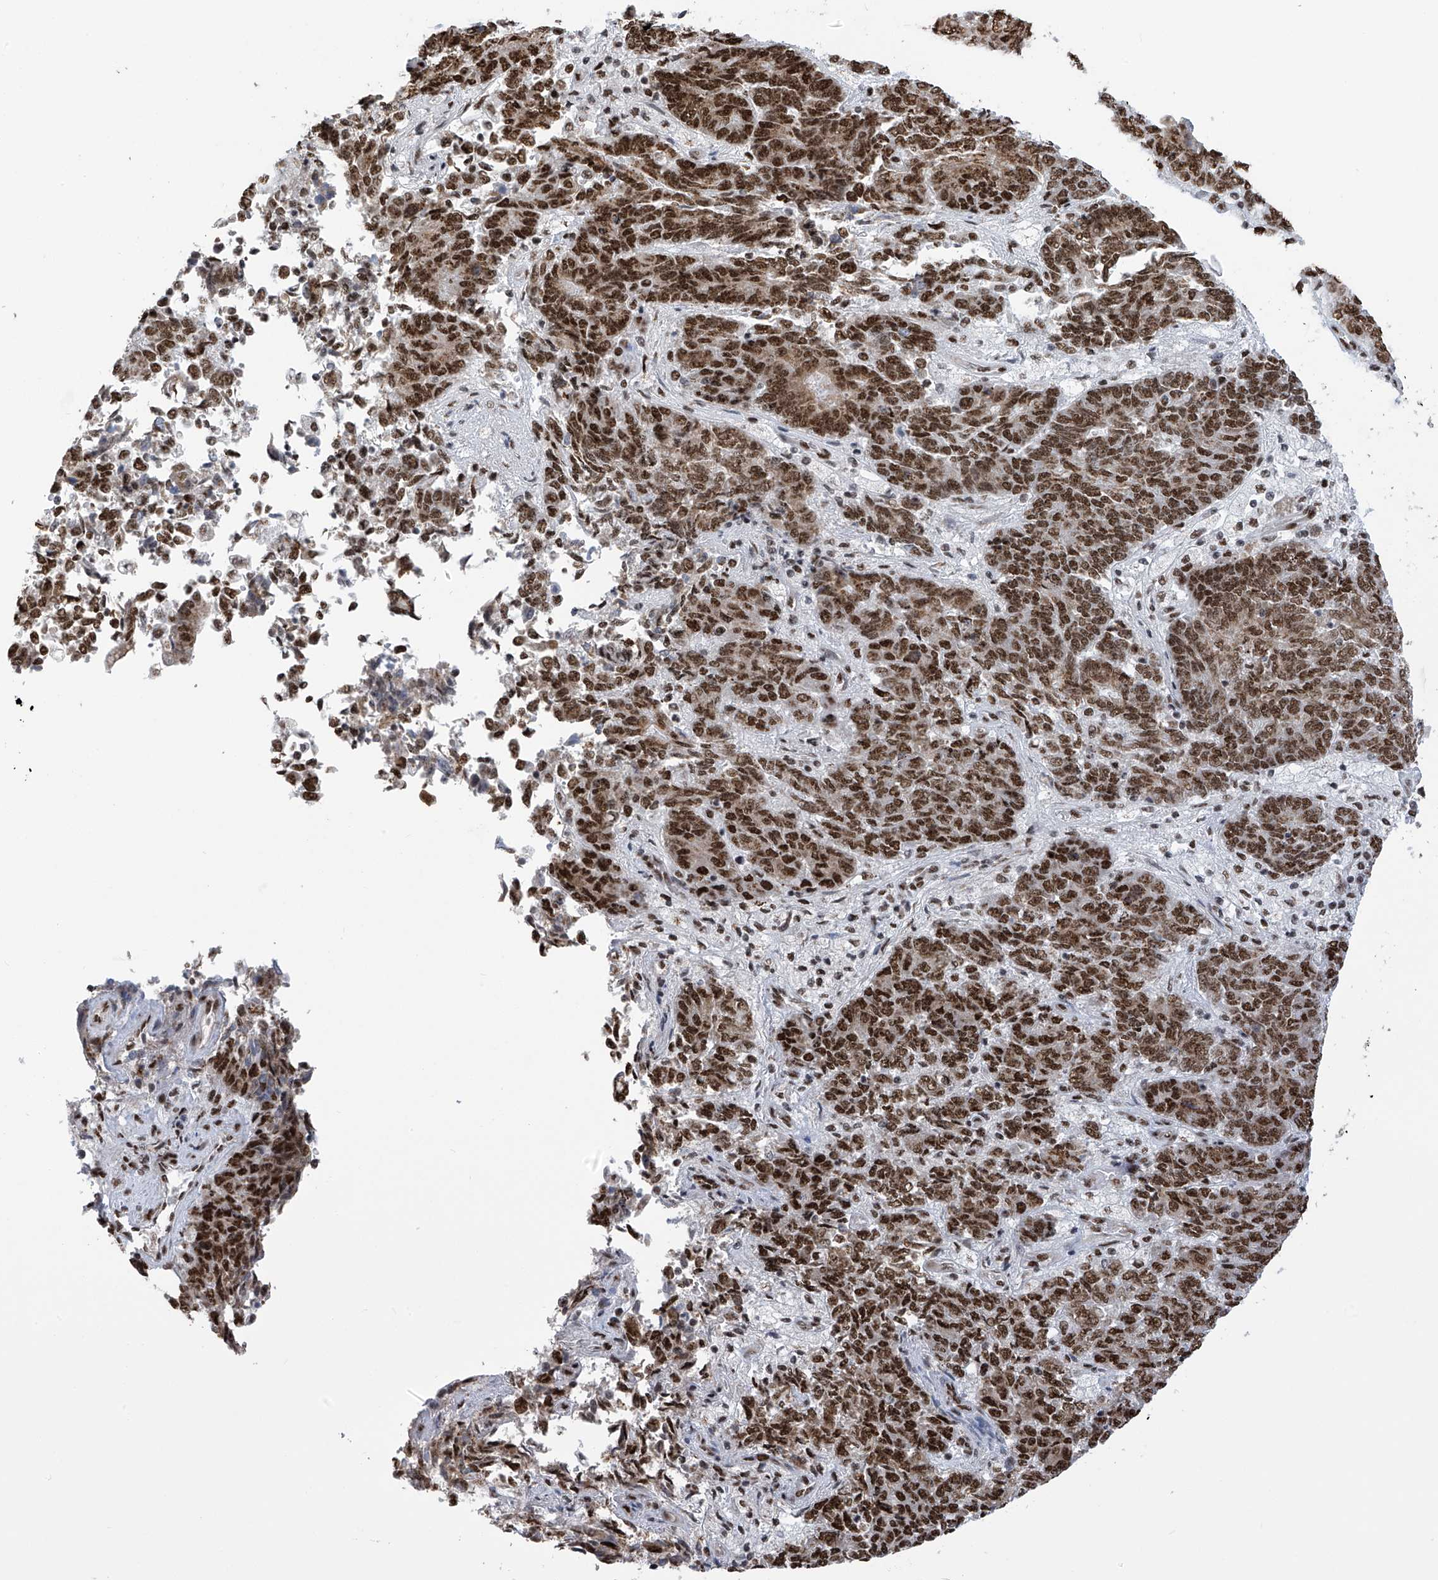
{"staining": {"intensity": "strong", "quantity": ">75%", "location": "cytoplasmic/membranous,nuclear"}, "tissue": "endometrial cancer", "cell_type": "Tumor cells", "image_type": "cancer", "snomed": [{"axis": "morphology", "description": "Adenocarcinoma, NOS"}, {"axis": "topography", "description": "Endometrium"}], "caption": "Tumor cells display high levels of strong cytoplasmic/membranous and nuclear expression in about >75% of cells in human endometrial adenocarcinoma.", "gene": "APLF", "patient": {"sex": "female", "age": 80}}